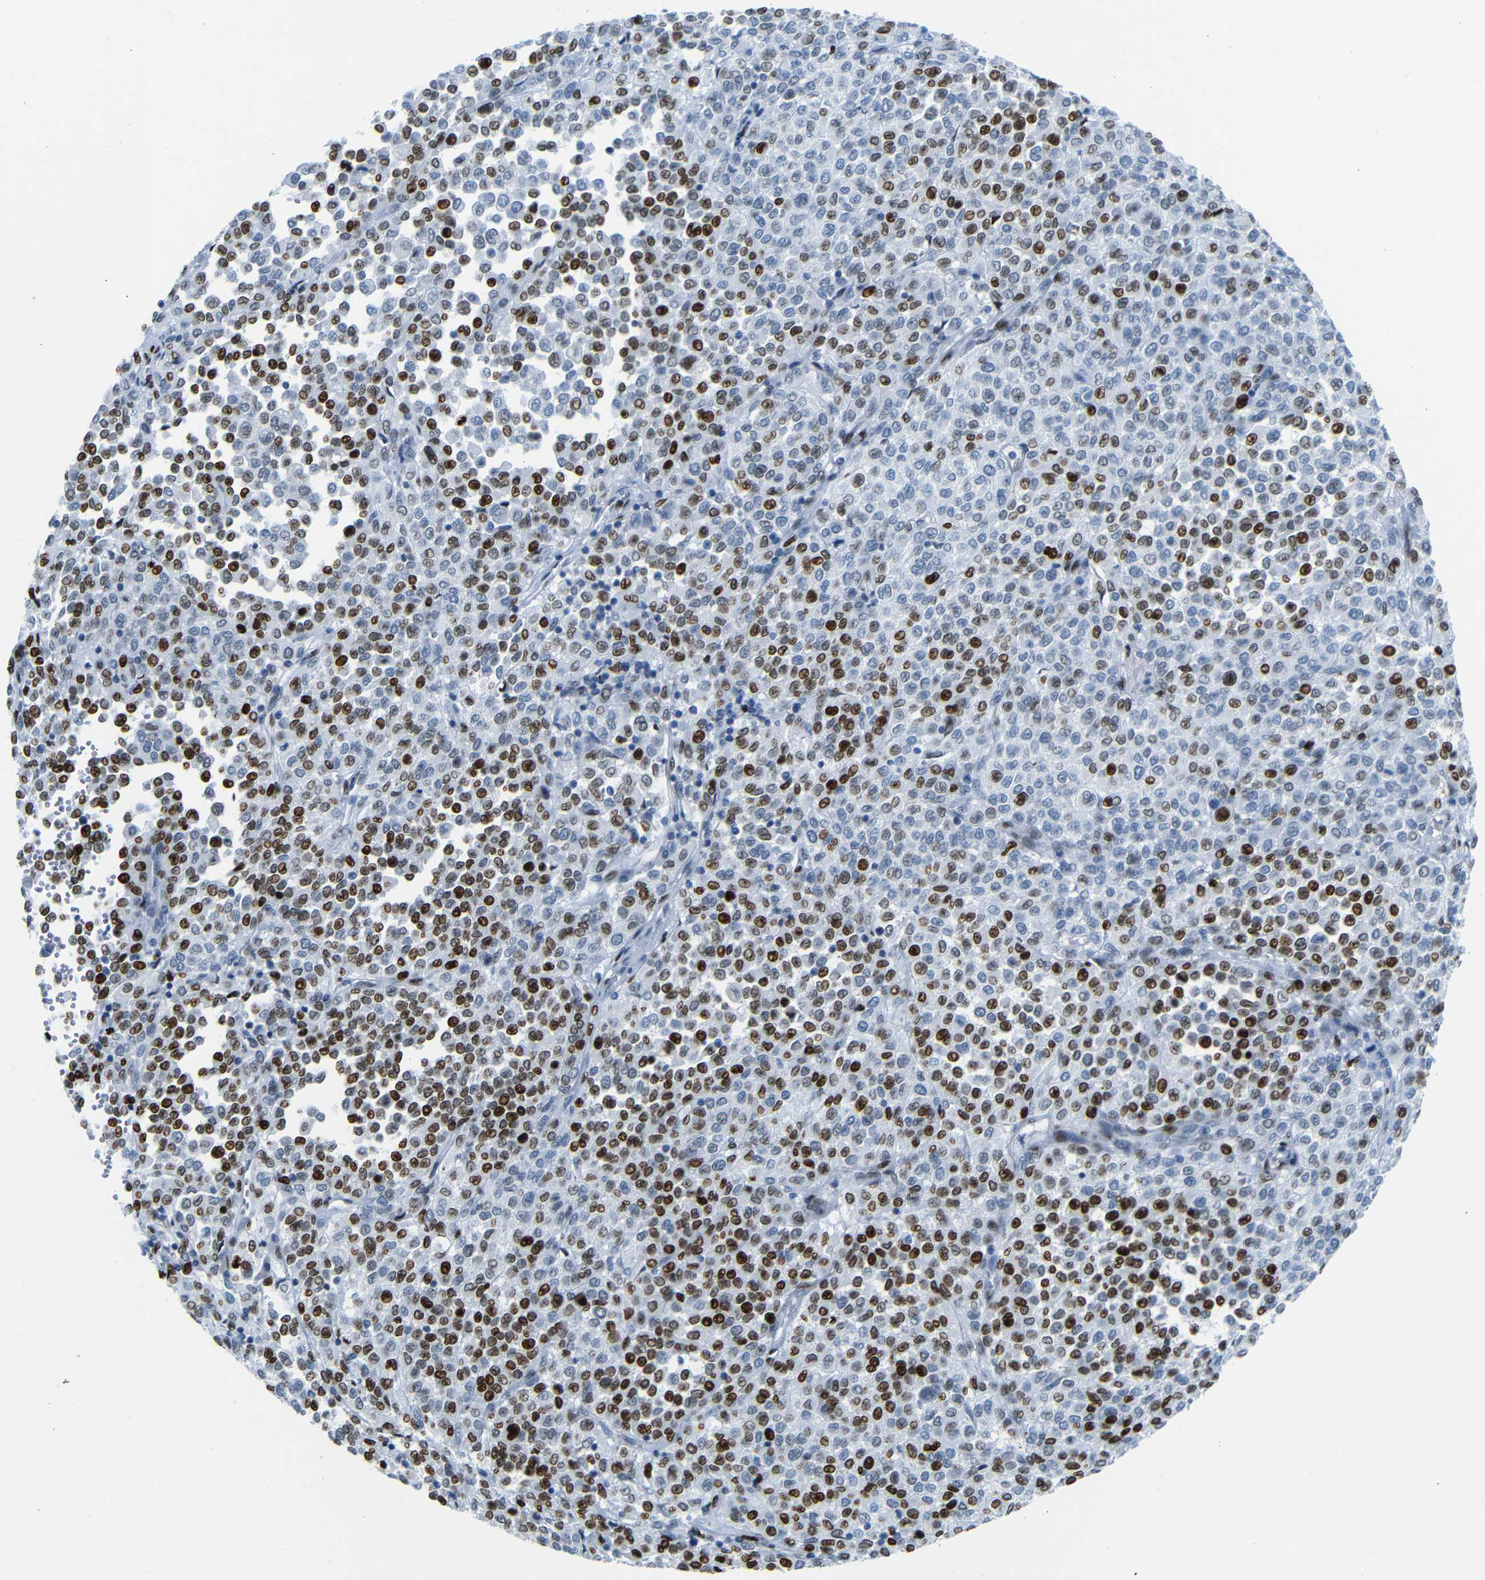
{"staining": {"intensity": "strong", "quantity": ">75%", "location": "nuclear"}, "tissue": "melanoma", "cell_type": "Tumor cells", "image_type": "cancer", "snomed": [{"axis": "morphology", "description": "Malignant melanoma, Metastatic site"}, {"axis": "topography", "description": "Pancreas"}], "caption": "The micrograph demonstrates immunohistochemical staining of malignant melanoma (metastatic site). There is strong nuclear staining is present in approximately >75% of tumor cells. (IHC, brightfield microscopy, high magnification).", "gene": "NPIPB15", "patient": {"sex": "female", "age": 30}}